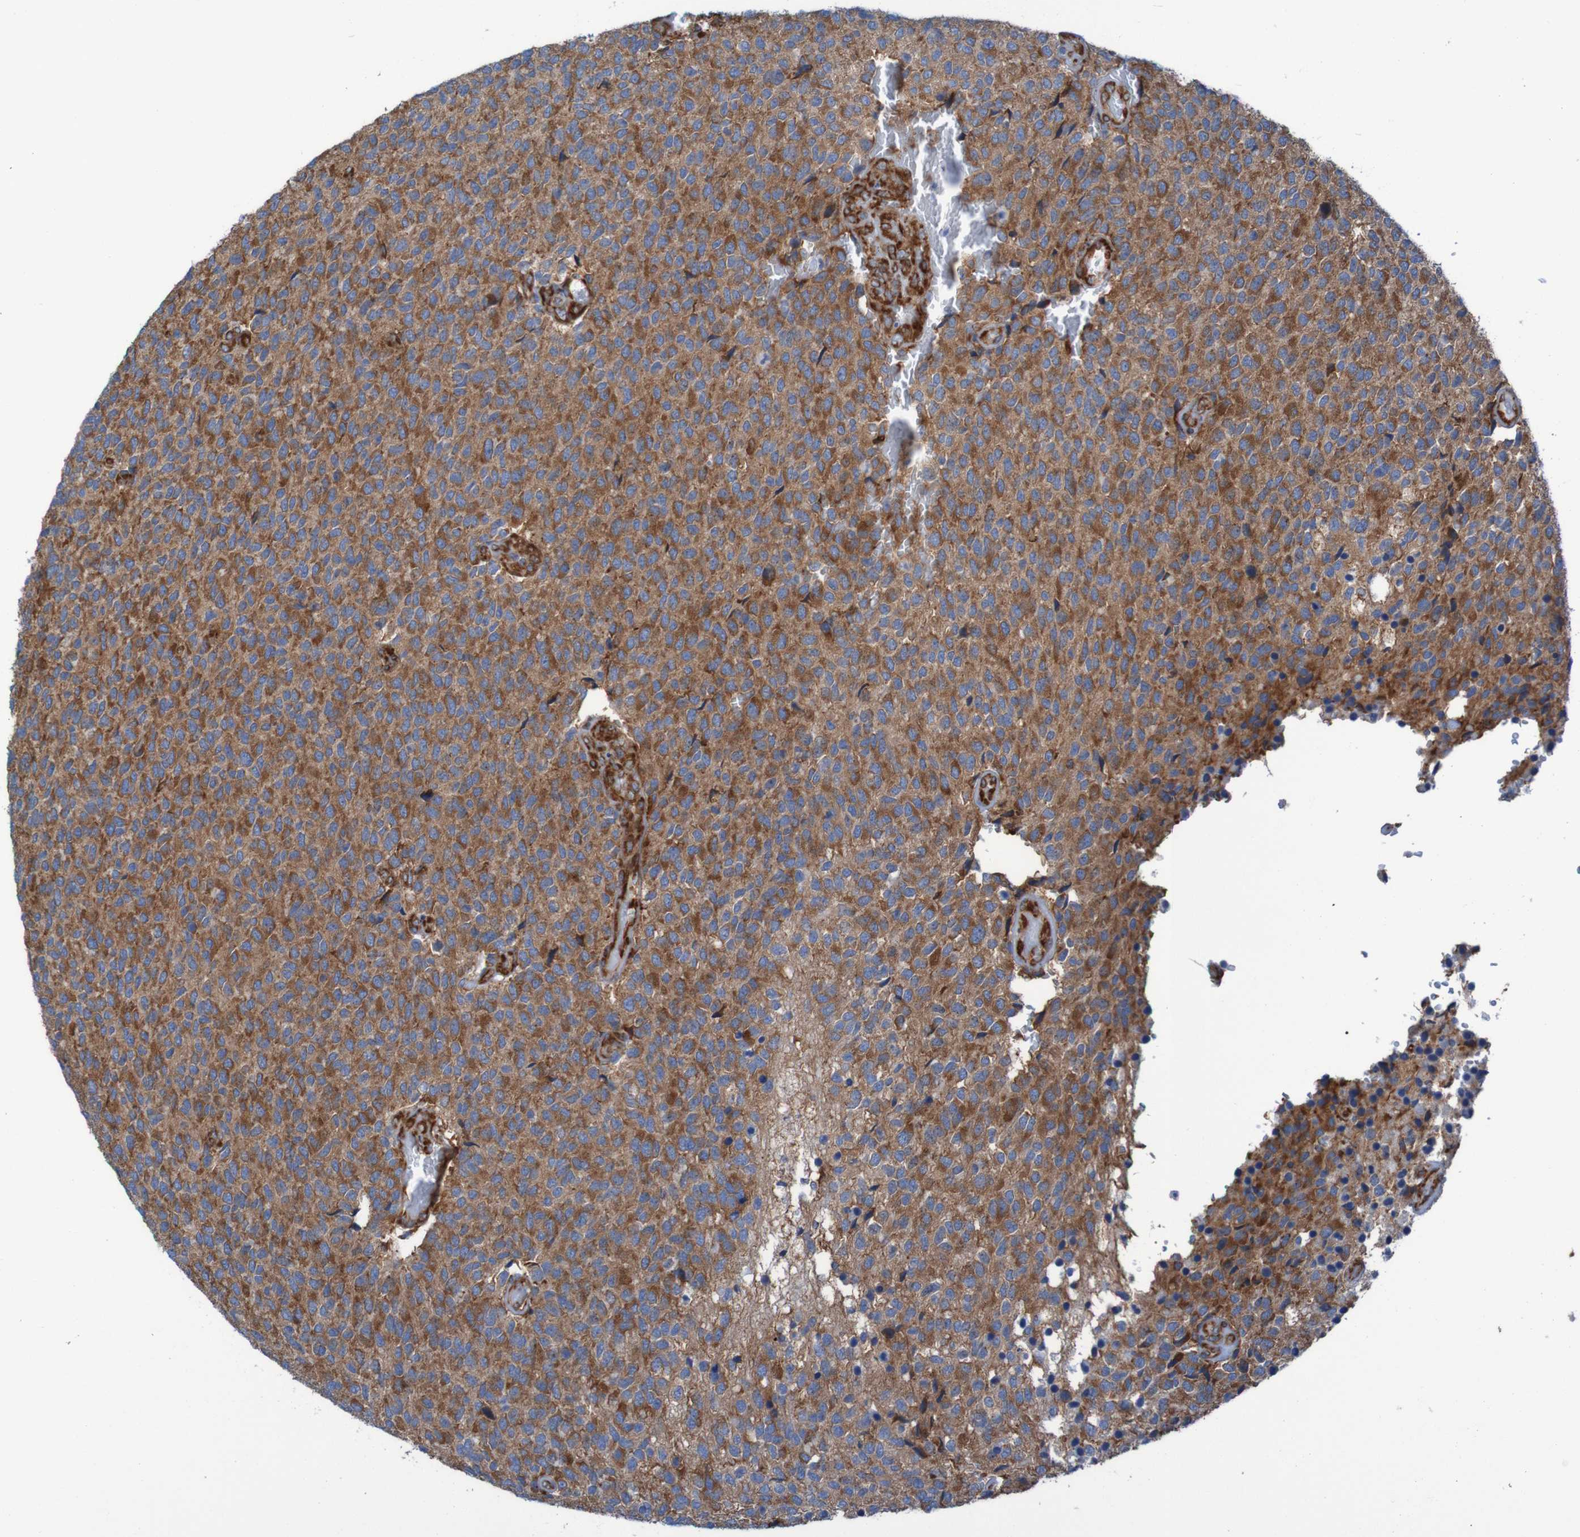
{"staining": {"intensity": "moderate", "quantity": ">75%", "location": "cytoplasmic/membranous"}, "tissue": "glioma", "cell_type": "Tumor cells", "image_type": "cancer", "snomed": [{"axis": "morphology", "description": "Glioma, malignant, High grade"}, {"axis": "topography", "description": "pancreas cauda"}], "caption": "DAB immunohistochemical staining of glioma displays moderate cytoplasmic/membranous protein positivity in approximately >75% of tumor cells.", "gene": "RPL10", "patient": {"sex": "male", "age": 60}}